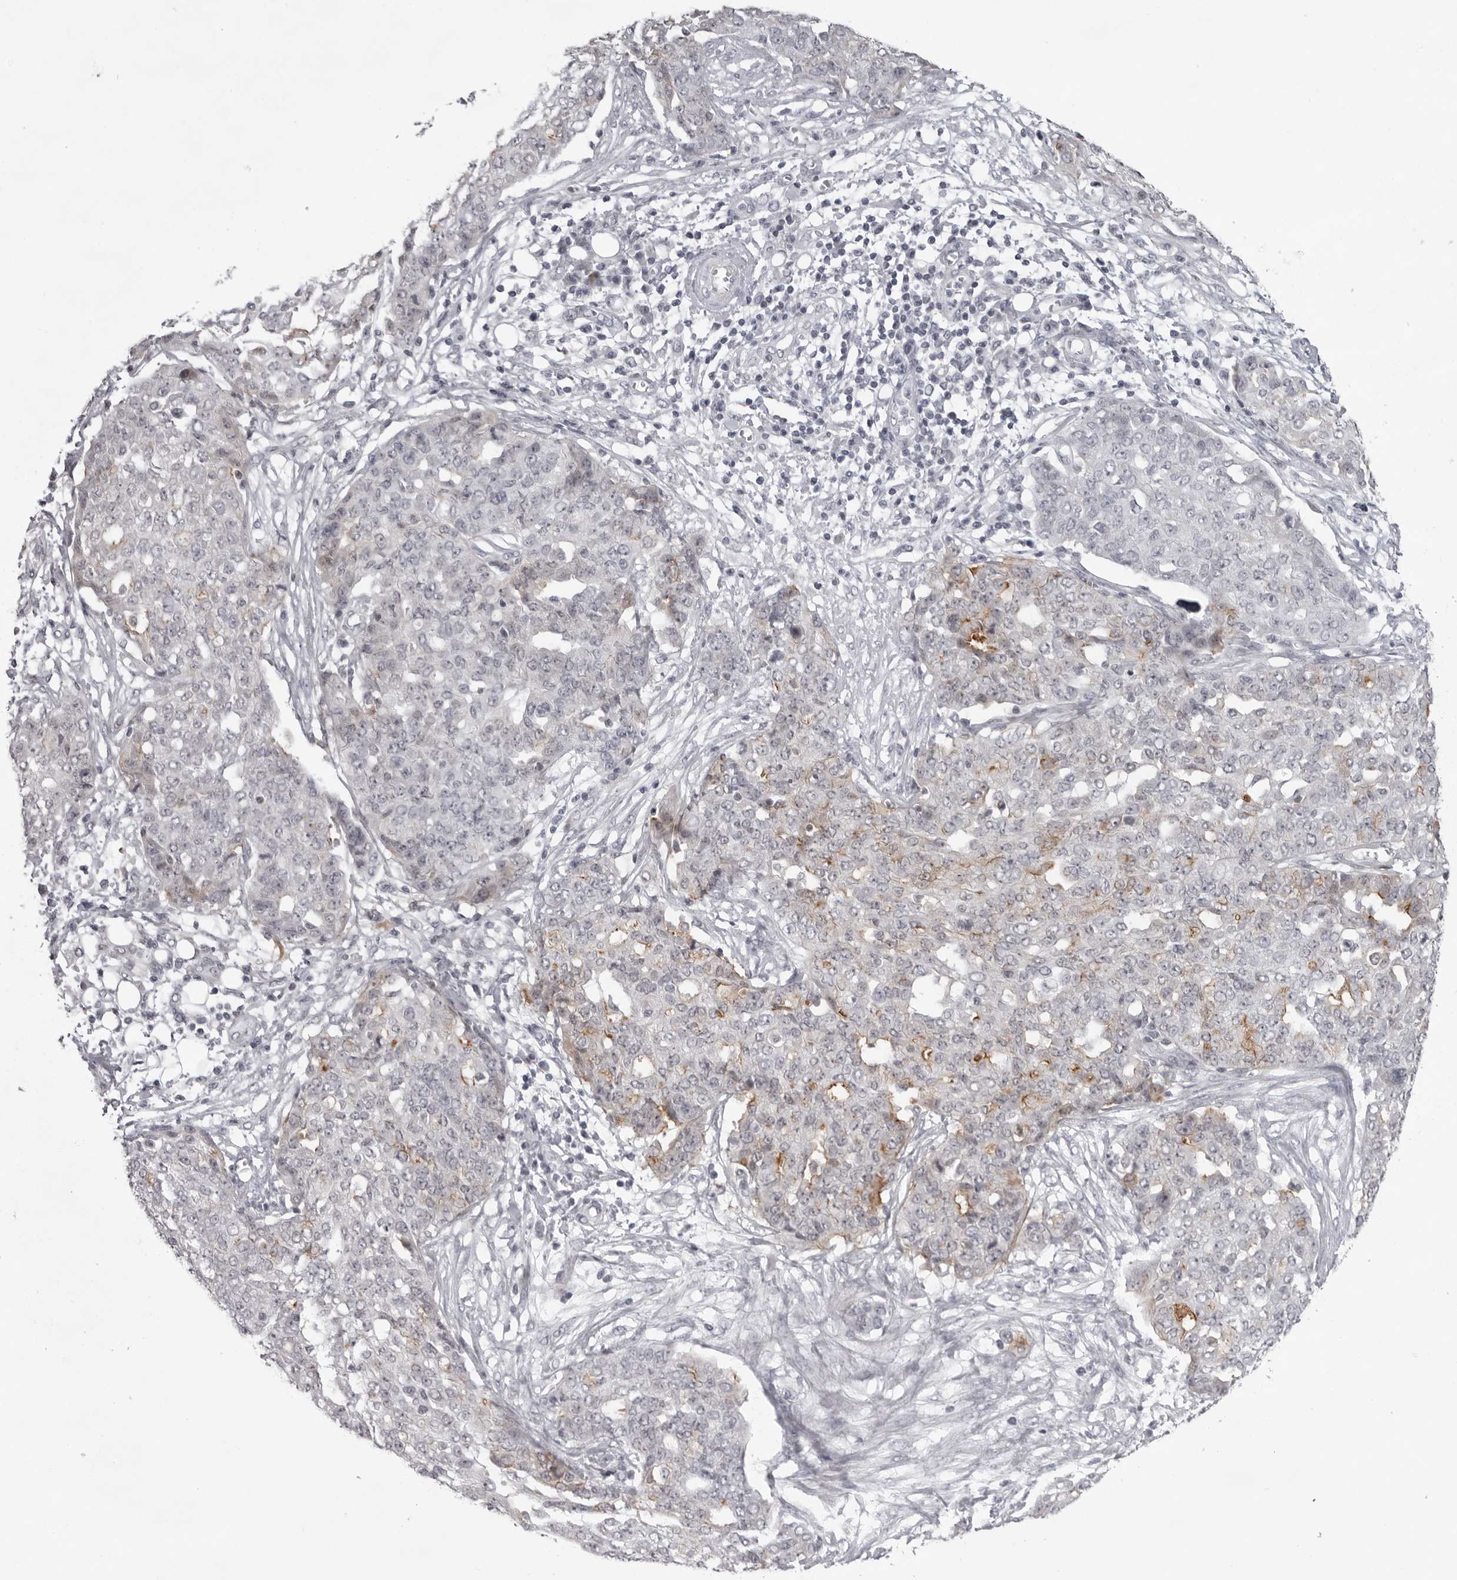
{"staining": {"intensity": "moderate", "quantity": "<25%", "location": "cytoplasmic/membranous"}, "tissue": "ovarian cancer", "cell_type": "Tumor cells", "image_type": "cancer", "snomed": [{"axis": "morphology", "description": "Cystadenocarcinoma, serous, NOS"}, {"axis": "topography", "description": "Soft tissue"}, {"axis": "topography", "description": "Ovary"}], "caption": "Human ovarian cancer (serous cystadenocarcinoma) stained with a brown dye shows moderate cytoplasmic/membranous positive staining in approximately <25% of tumor cells.", "gene": "NUDT18", "patient": {"sex": "female", "age": 57}}